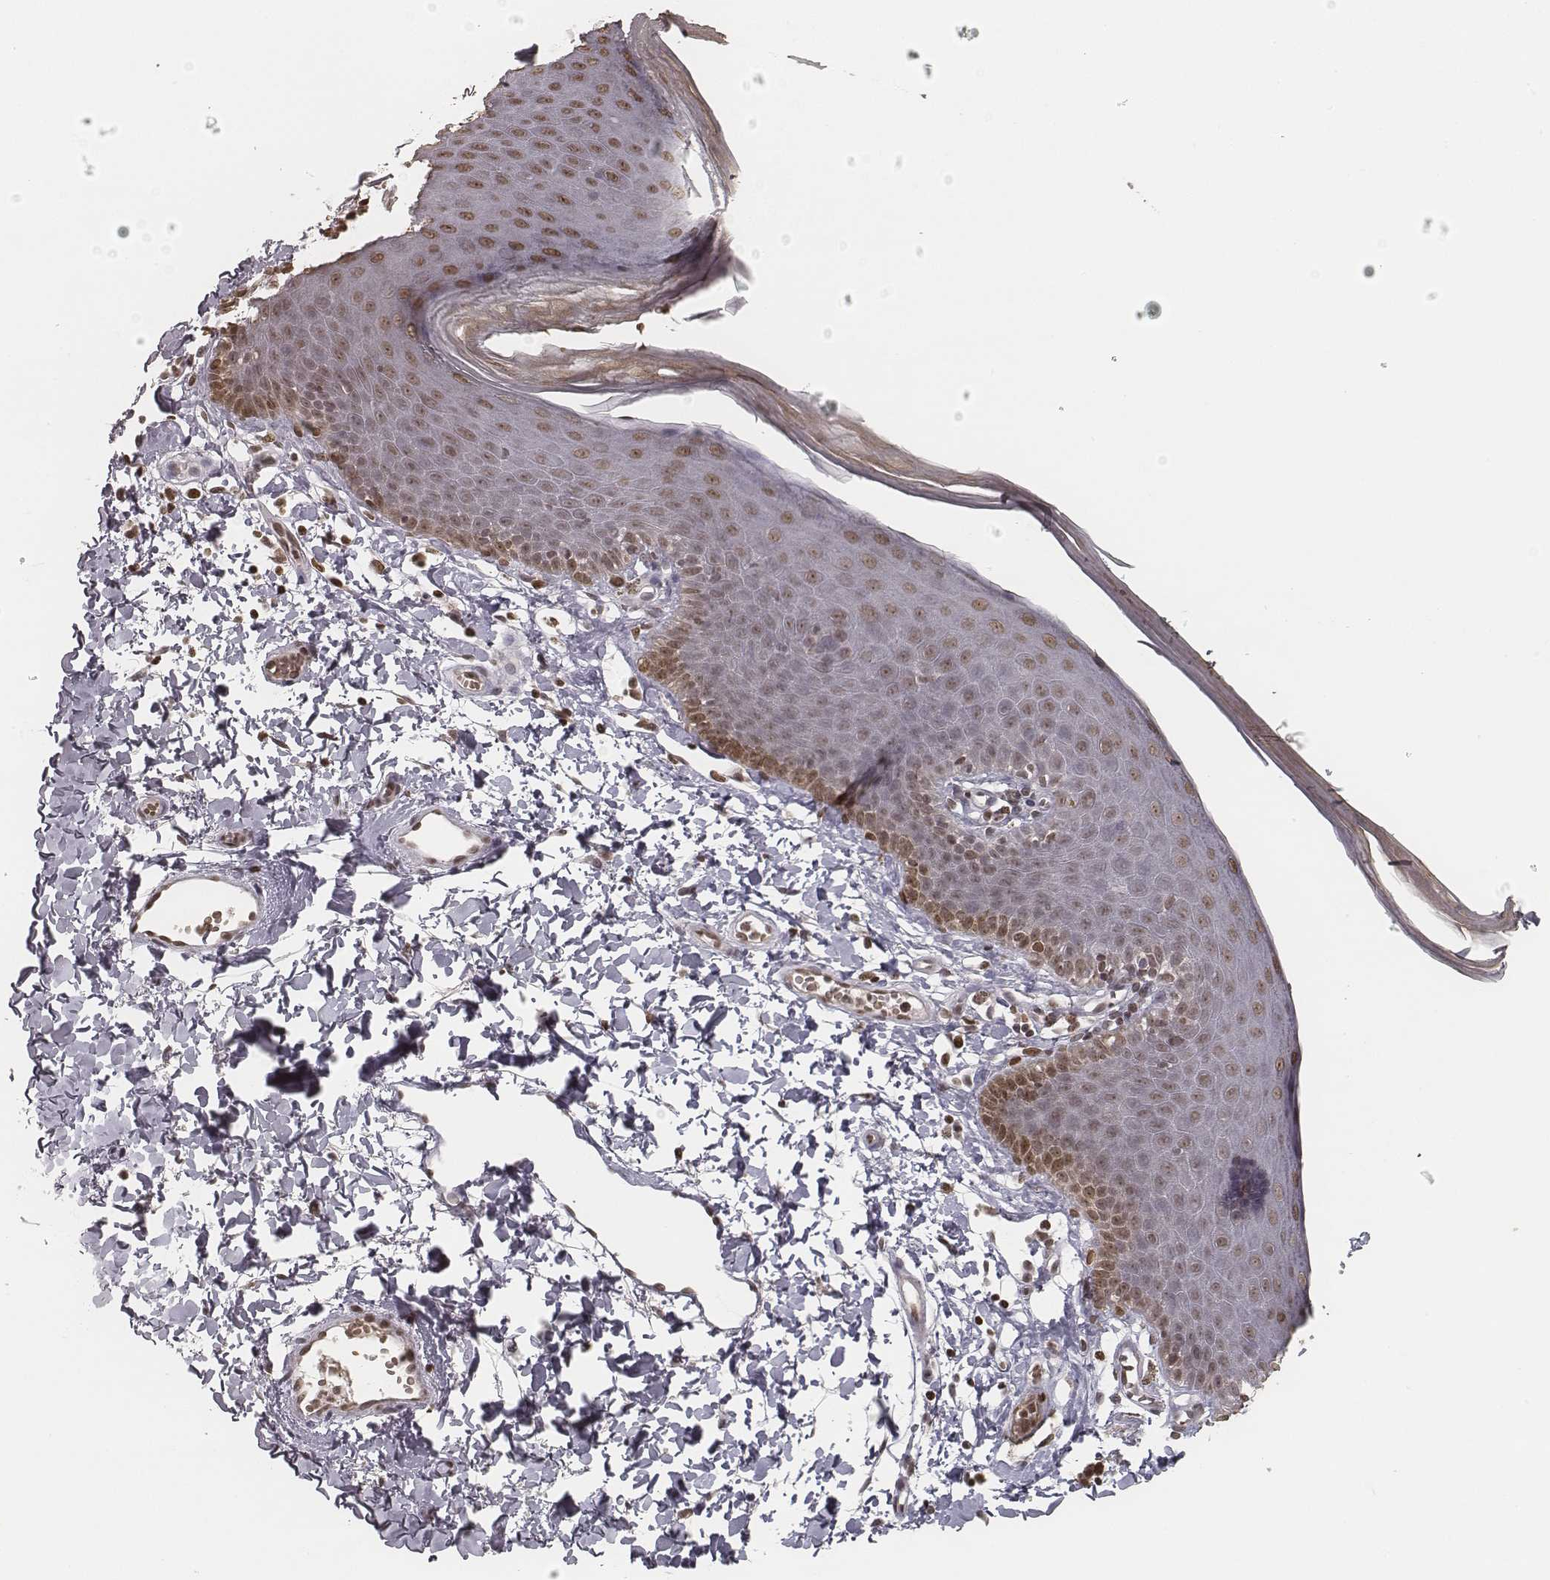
{"staining": {"intensity": "moderate", "quantity": ">75%", "location": "nuclear"}, "tissue": "skin", "cell_type": "Epidermal cells", "image_type": "normal", "snomed": [{"axis": "morphology", "description": "Normal tissue, NOS"}, {"axis": "topography", "description": "Anal"}], "caption": "Immunohistochemical staining of benign human skin shows moderate nuclear protein staining in about >75% of epidermal cells. Using DAB (3,3'-diaminobenzidine) (brown) and hematoxylin (blue) stains, captured at high magnification using brightfield microscopy.", "gene": "HMGA2", "patient": {"sex": "male", "age": 53}}